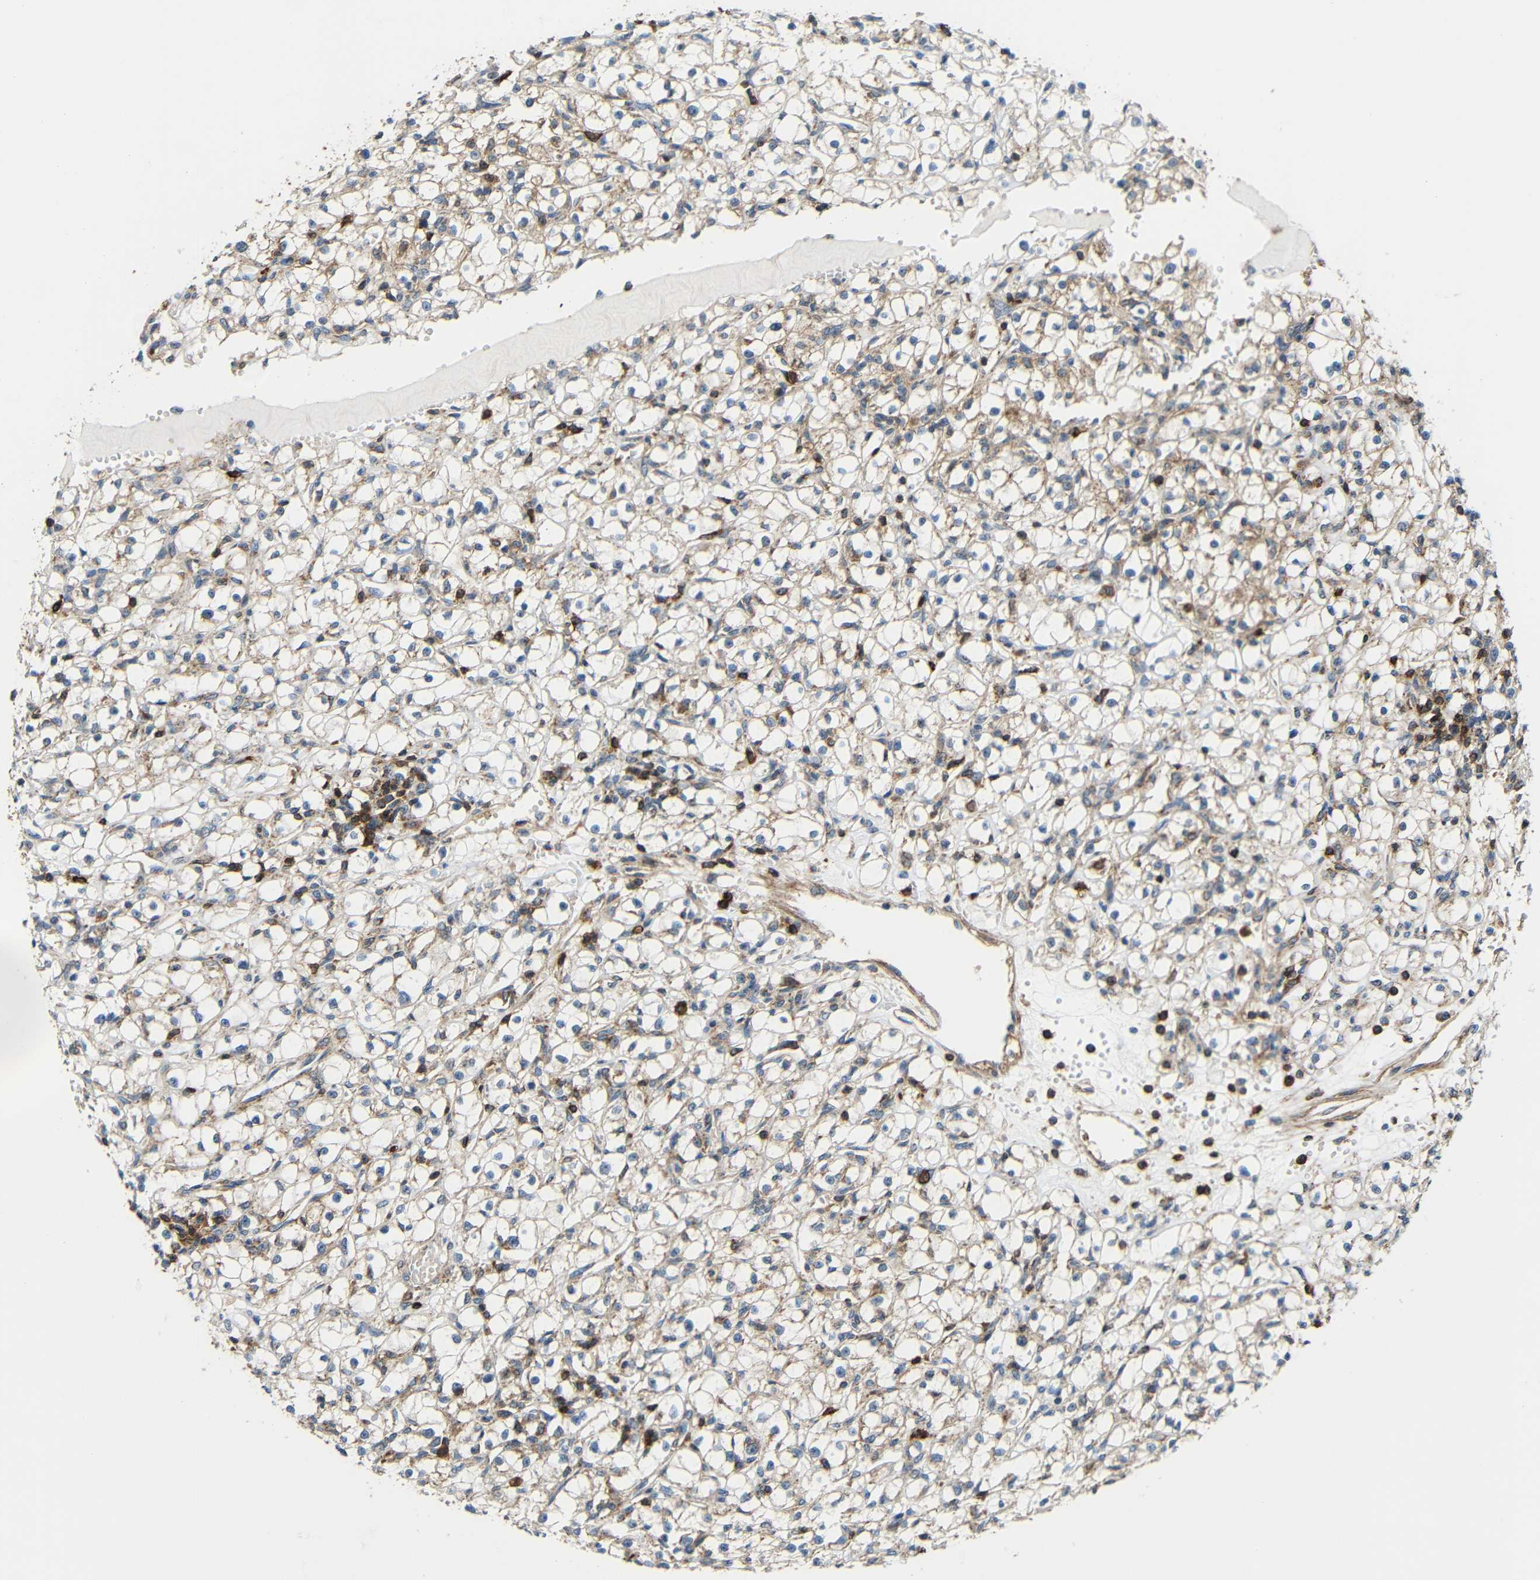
{"staining": {"intensity": "weak", "quantity": ">75%", "location": "cytoplasmic/membranous"}, "tissue": "renal cancer", "cell_type": "Tumor cells", "image_type": "cancer", "snomed": [{"axis": "morphology", "description": "Adenocarcinoma, NOS"}, {"axis": "topography", "description": "Kidney"}], "caption": "IHC of human renal cancer reveals low levels of weak cytoplasmic/membranous positivity in approximately >75% of tumor cells.", "gene": "C1GALT1", "patient": {"sex": "male", "age": 56}}